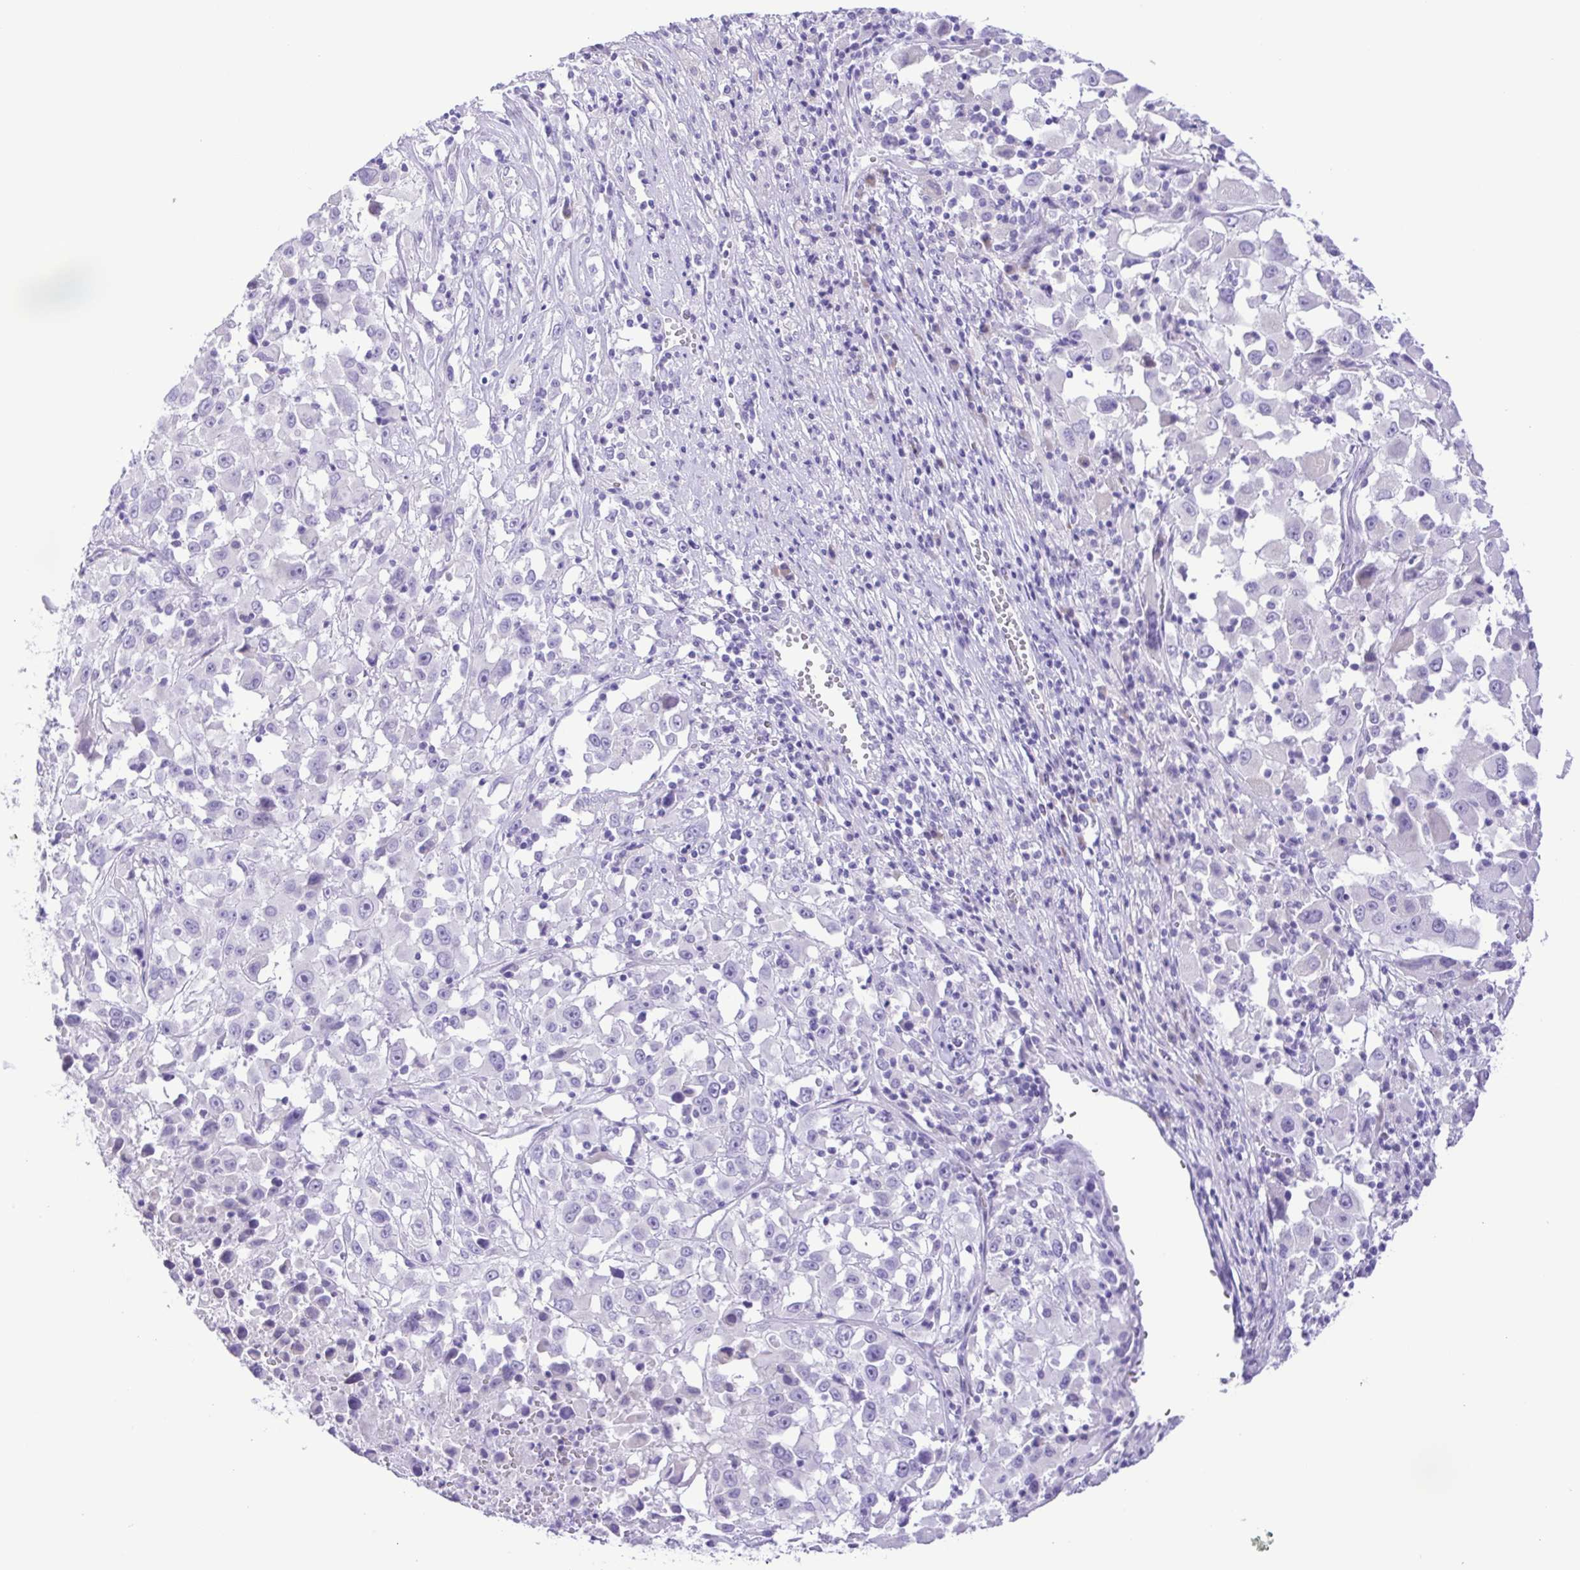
{"staining": {"intensity": "negative", "quantity": "none", "location": "none"}, "tissue": "melanoma", "cell_type": "Tumor cells", "image_type": "cancer", "snomed": [{"axis": "morphology", "description": "Malignant melanoma, Metastatic site"}, {"axis": "topography", "description": "Soft tissue"}], "caption": "This is an immunohistochemistry histopathology image of melanoma. There is no positivity in tumor cells.", "gene": "PAK3", "patient": {"sex": "male", "age": 50}}